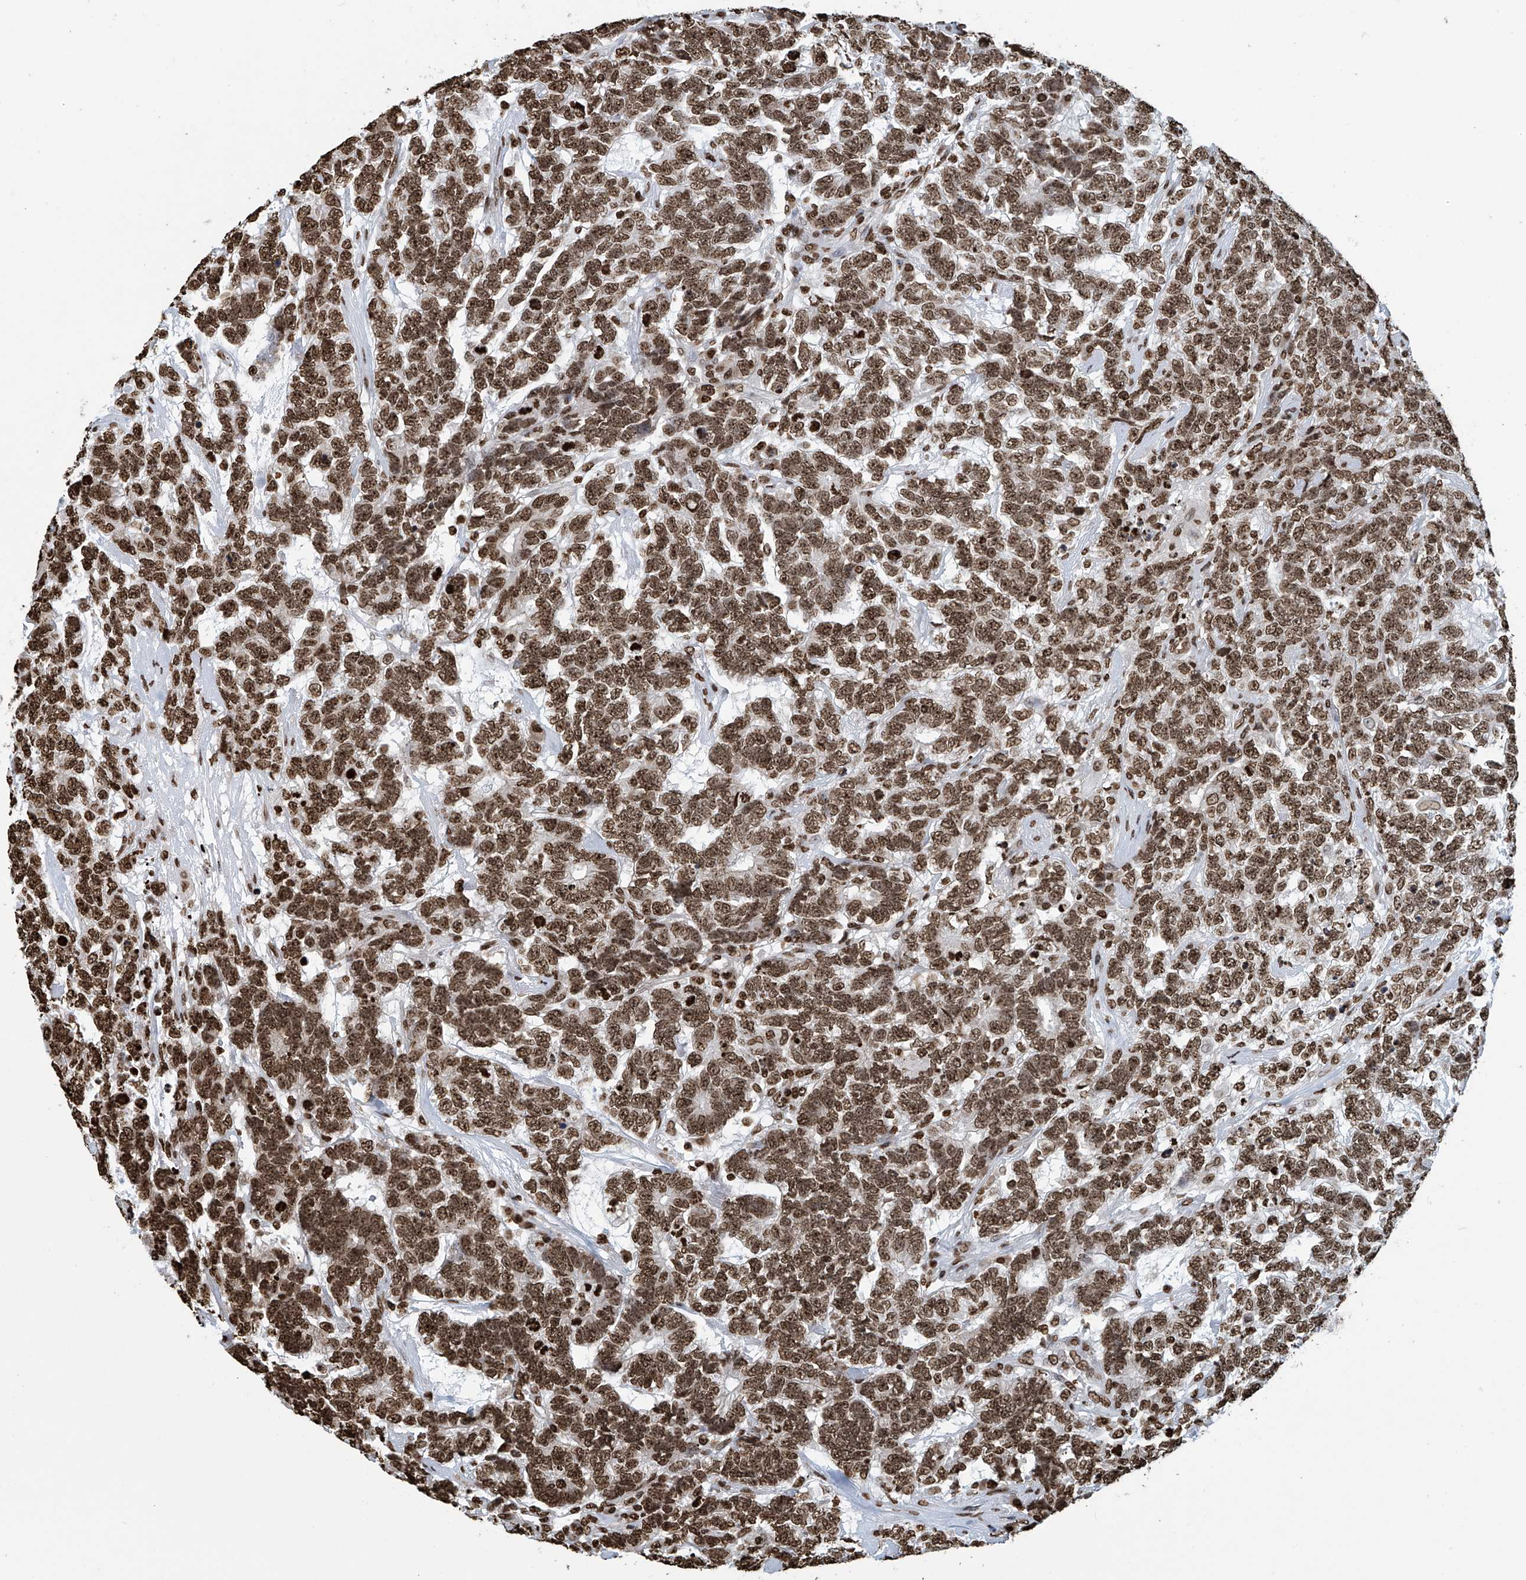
{"staining": {"intensity": "moderate", "quantity": ">75%", "location": "nuclear"}, "tissue": "testis cancer", "cell_type": "Tumor cells", "image_type": "cancer", "snomed": [{"axis": "morphology", "description": "Carcinoma, Embryonal, NOS"}, {"axis": "topography", "description": "Testis"}], "caption": "This histopathology image exhibits immunohistochemistry staining of human testis cancer, with medium moderate nuclear positivity in about >75% of tumor cells.", "gene": "DPPA2", "patient": {"sex": "male", "age": 26}}